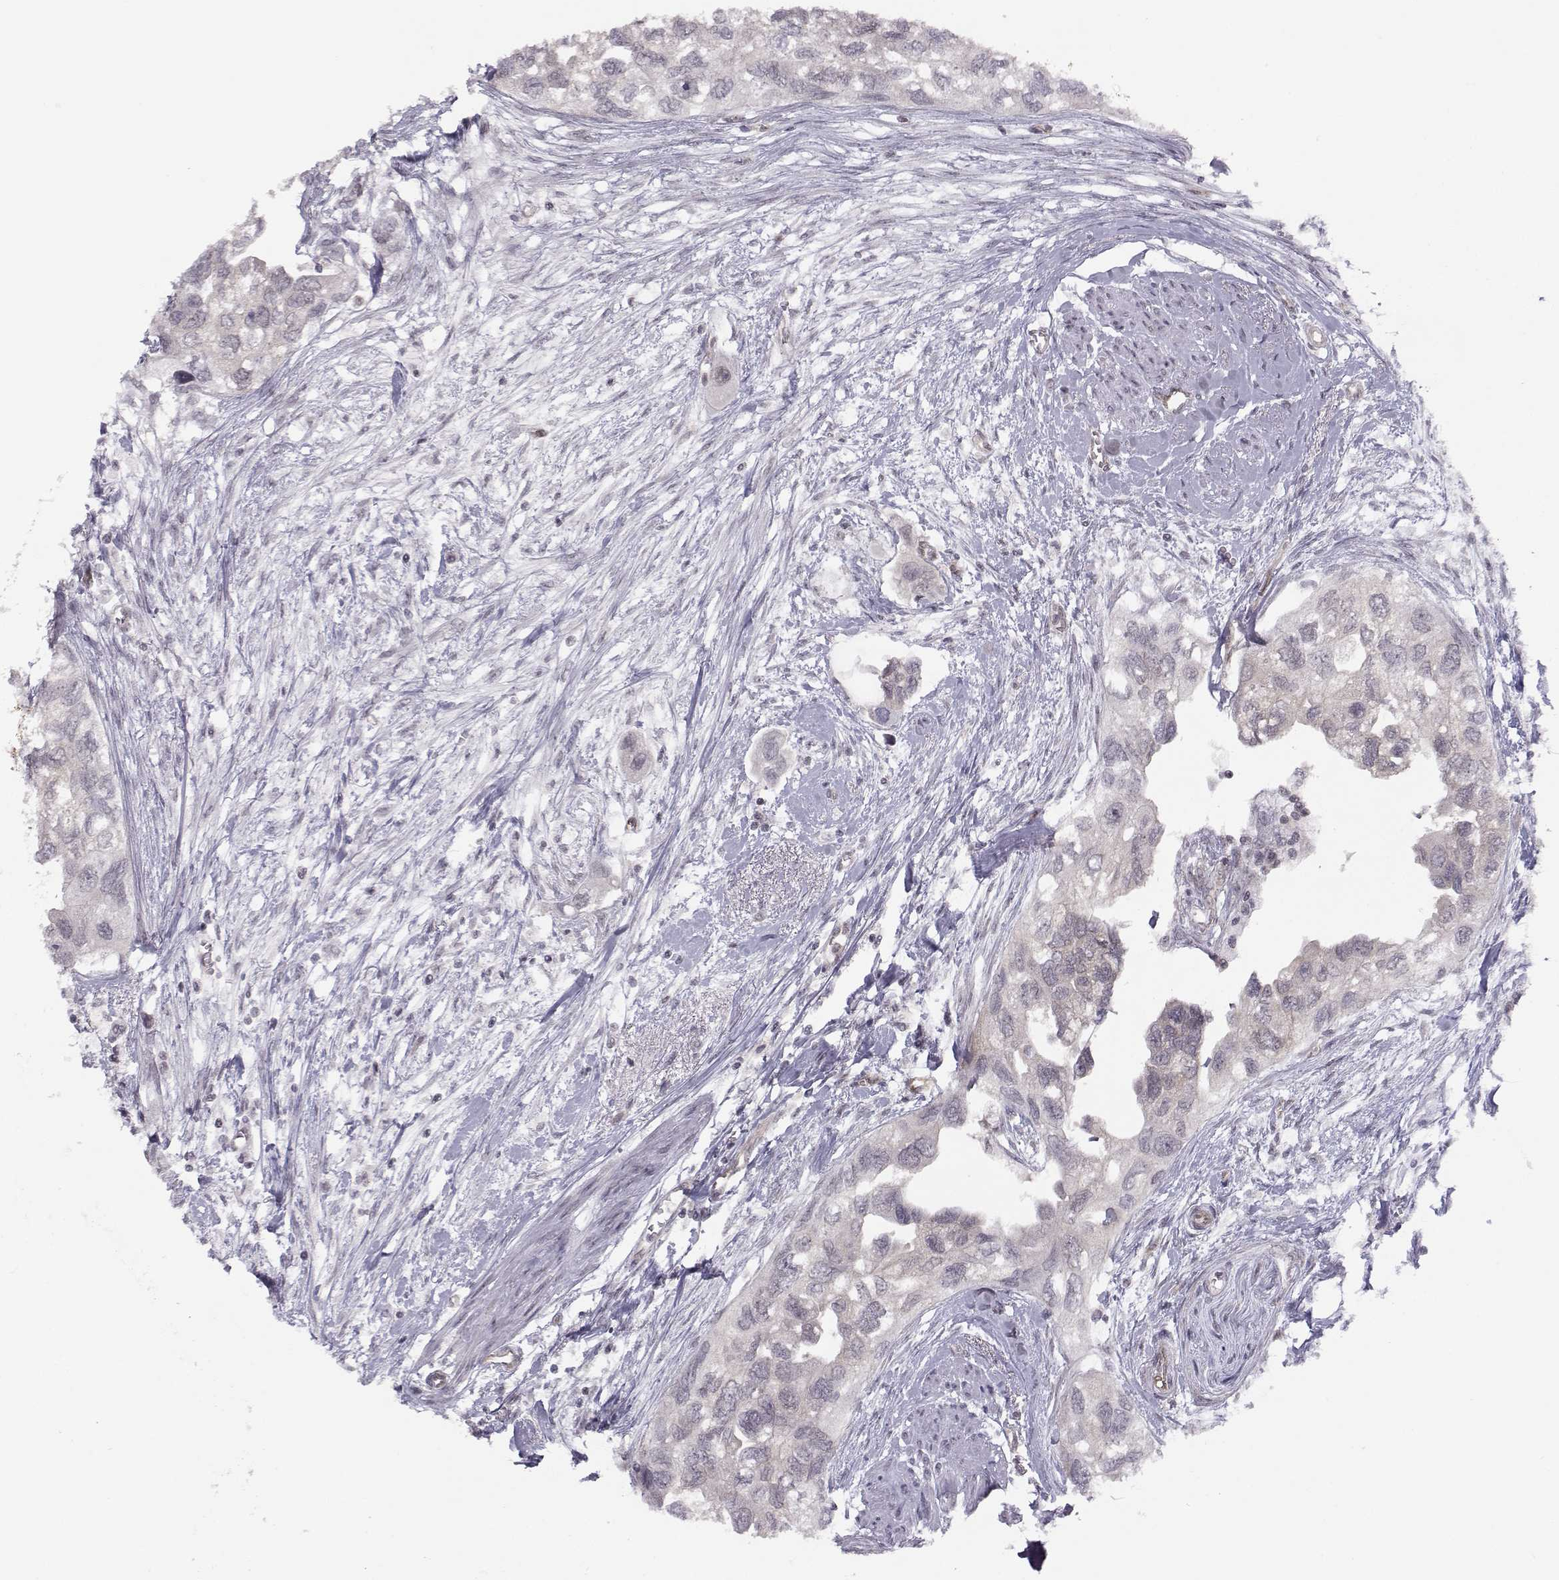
{"staining": {"intensity": "negative", "quantity": "none", "location": "none"}, "tissue": "urothelial cancer", "cell_type": "Tumor cells", "image_type": "cancer", "snomed": [{"axis": "morphology", "description": "Urothelial carcinoma, High grade"}, {"axis": "topography", "description": "Urinary bladder"}], "caption": "This is an immunohistochemistry (IHC) histopathology image of urothelial cancer. There is no staining in tumor cells.", "gene": "KIF13B", "patient": {"sex": "male", "age": 59}}